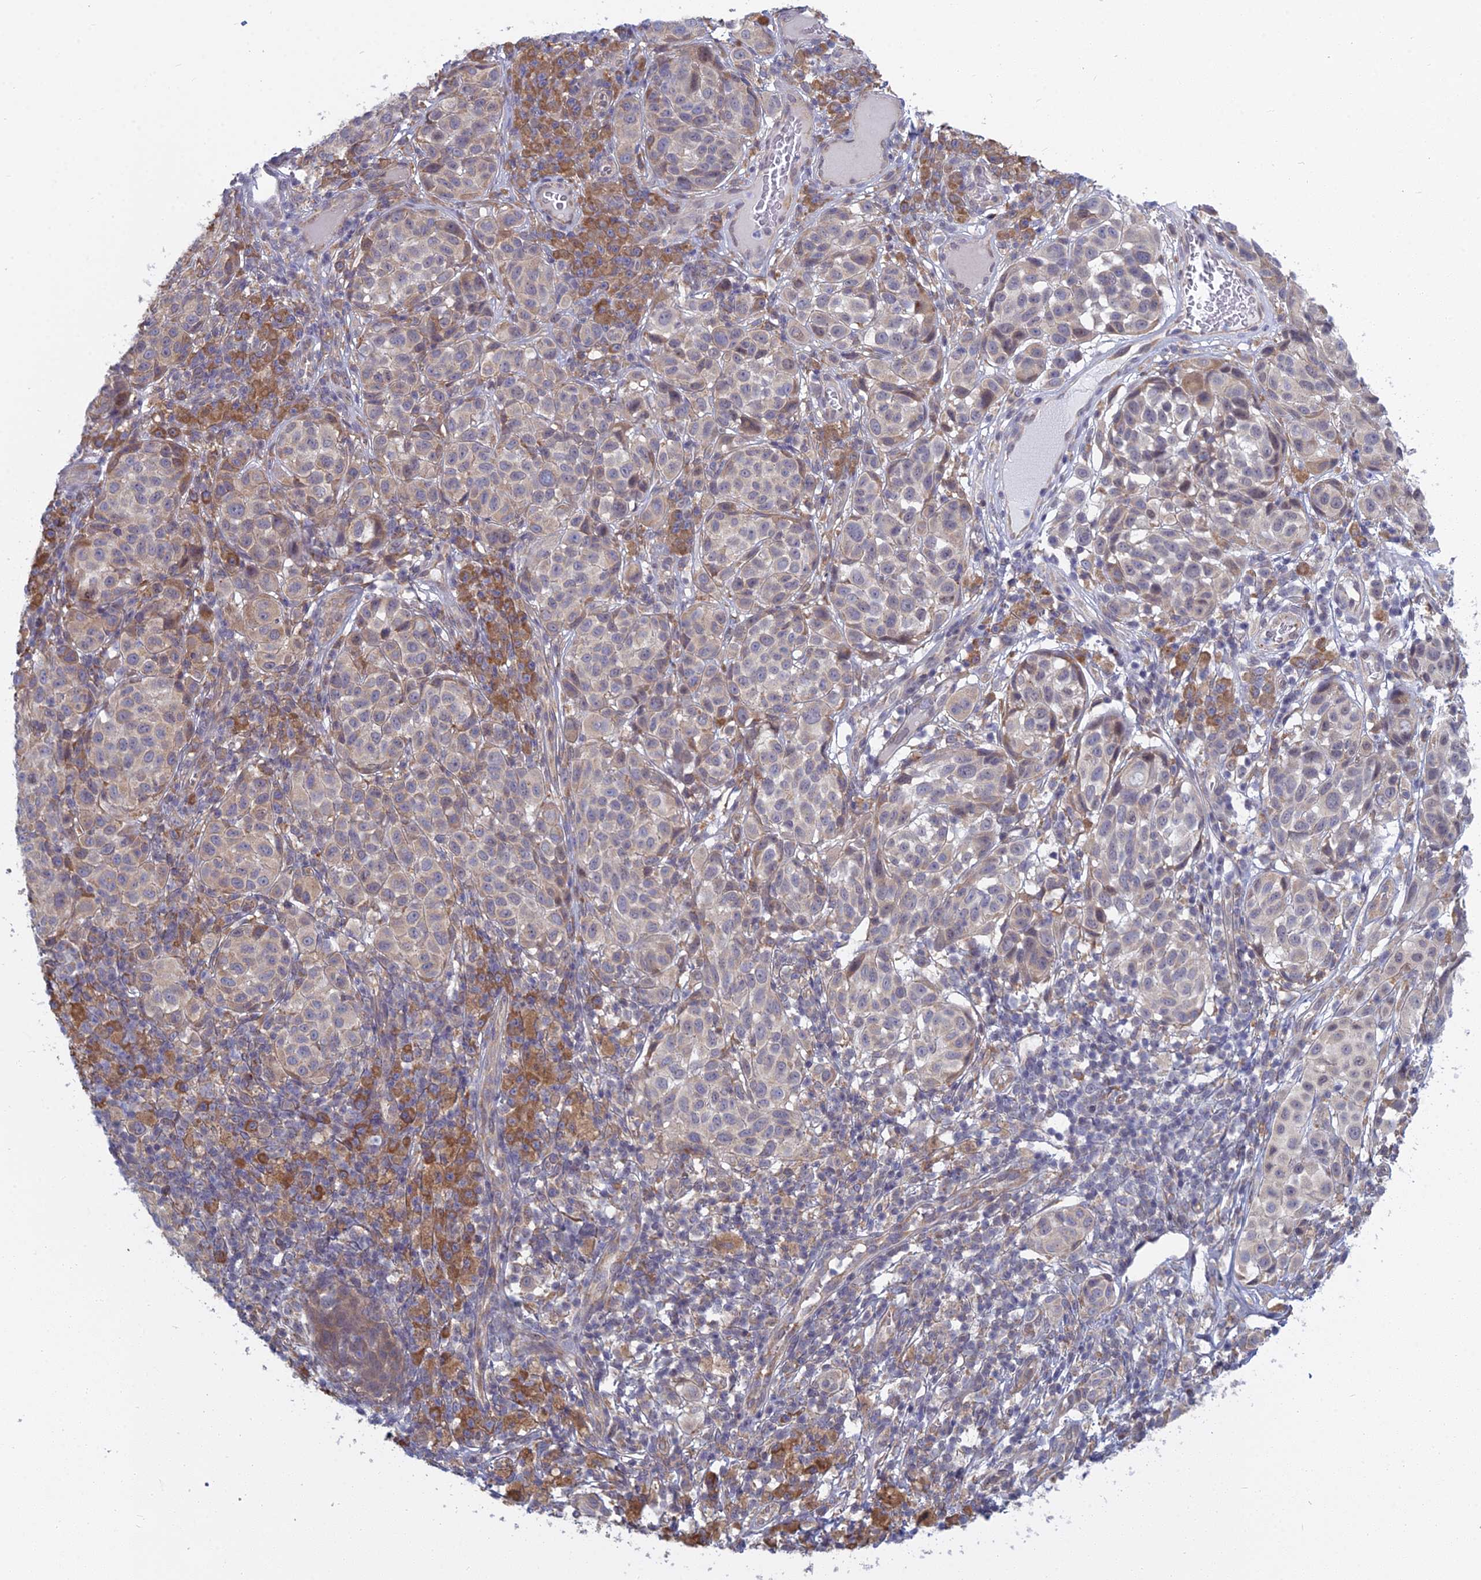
{"staining": {"intensity": "weak", "quantity": "<25%", "location": "cytoplasmic/membranous"}, "tissue": "melanoma", "cell_type": "Tumor cells", "image_type": "cancer", "snomed": [{"axis": "morphology", "description": "Malignant melanoma, NOS"}, {"axis": "topography", "description": "Skin"}], "caption": "An immunohistochemistry micrograph of malignant melanoma is shown. There is no staining in tumor cells of malignant melanoma.", "gene": "KIAA1143", "patient": {"sex": "male", "age": 38}}